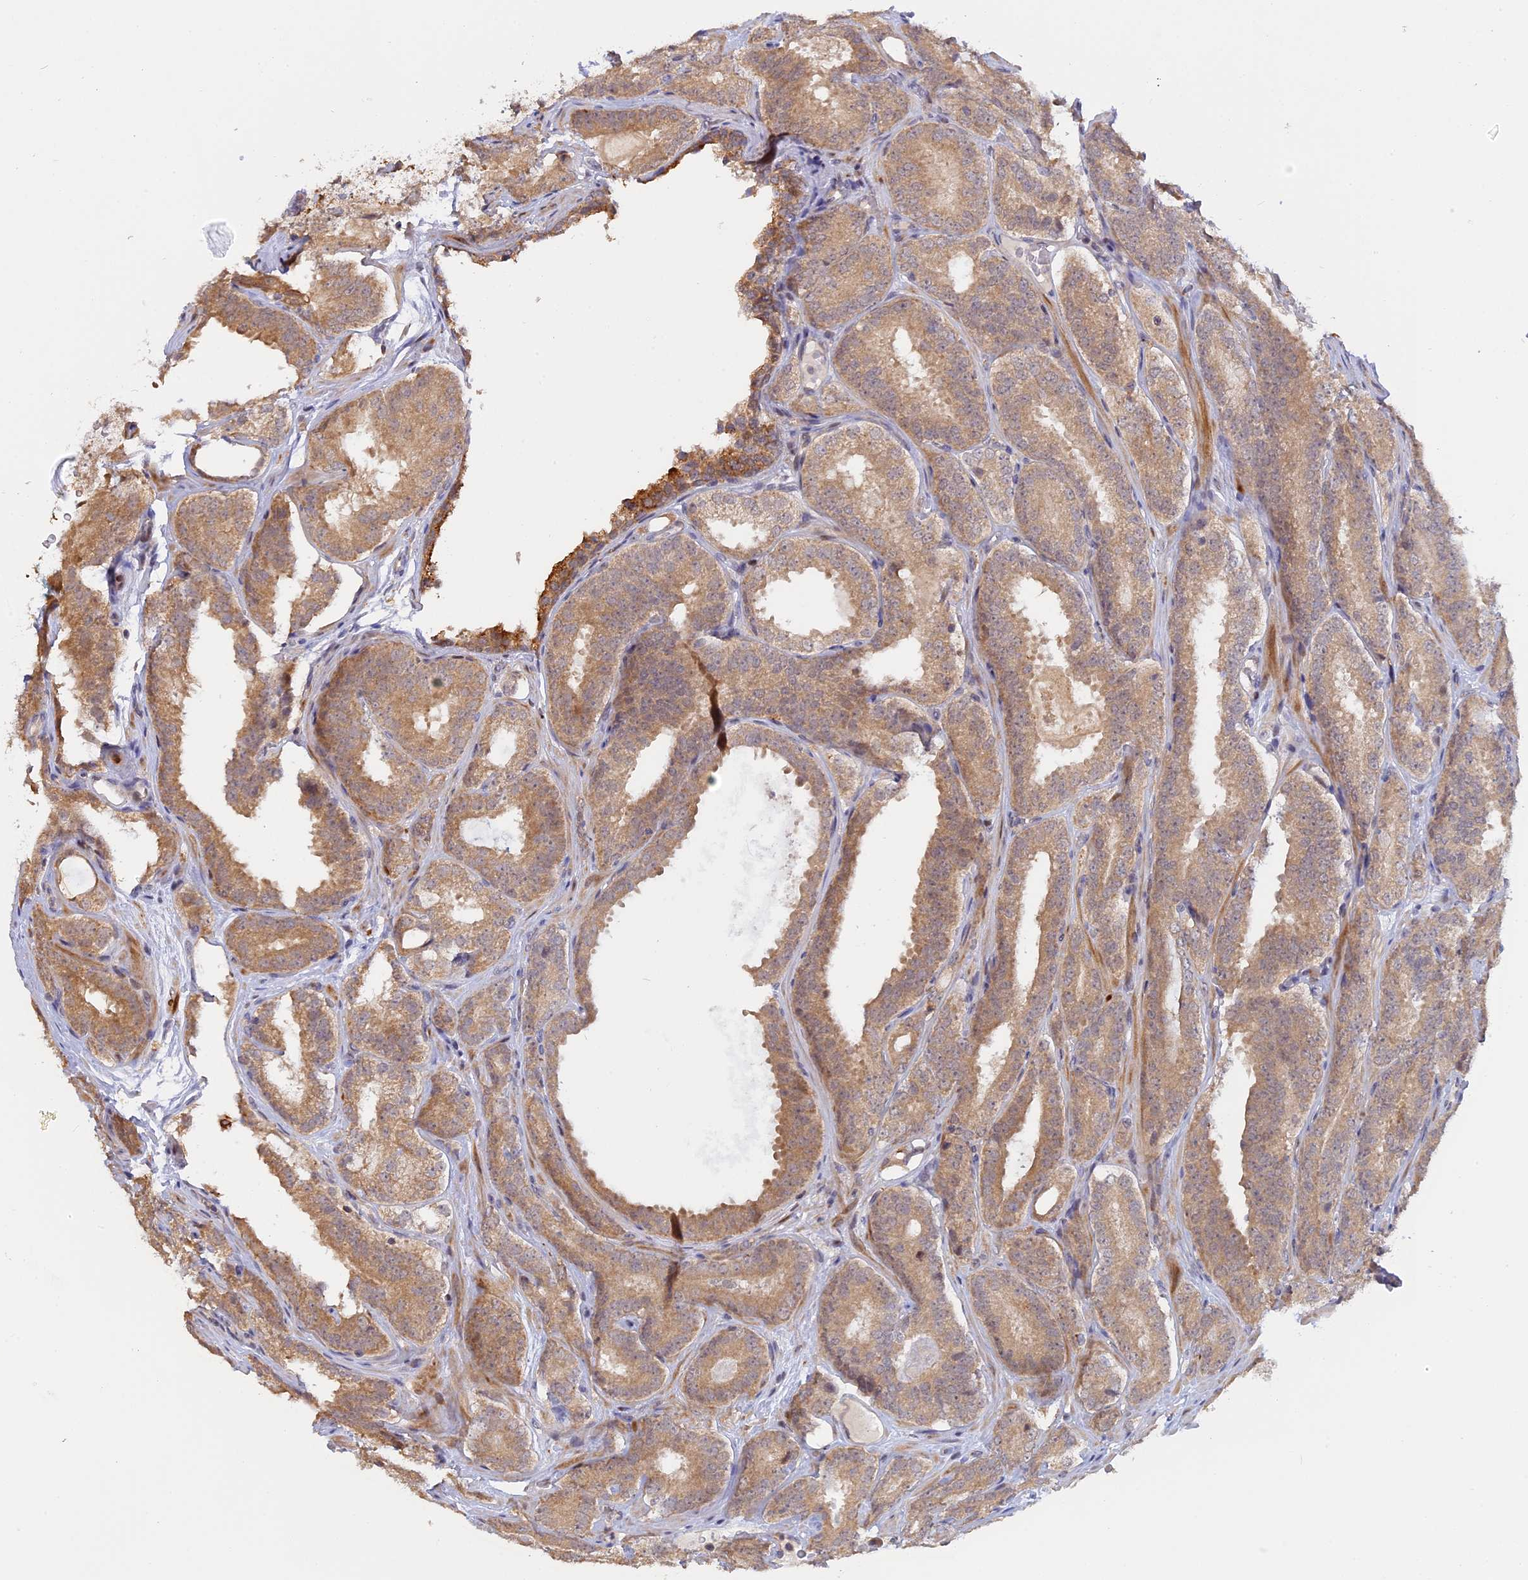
{"staining": {"intensity": "moderate", "quantity": "25%-75%", "location": "cytoplasmic/membranous"}, "tissue": "prostate cancer", "cell_type": "Tumor cells", "image_type": "cancer", "snomed": [{"axis": "morphology", "description": "Adenocarcinoma, High grade"}, {"axis": "topography", "description": "Prostate"}], "caption": "Adenocarcinoma (high-grade) (prostate) stained with DAB (3,3'-diaminobenzidine) immunohistochemistry (IHC) exhibits medium levels of moderate cytoplasmic/membranous staining in about 25%-75% of tumor cells.", "gene": "GSKIP", "patient": {"sex": "male", "age": 63}}